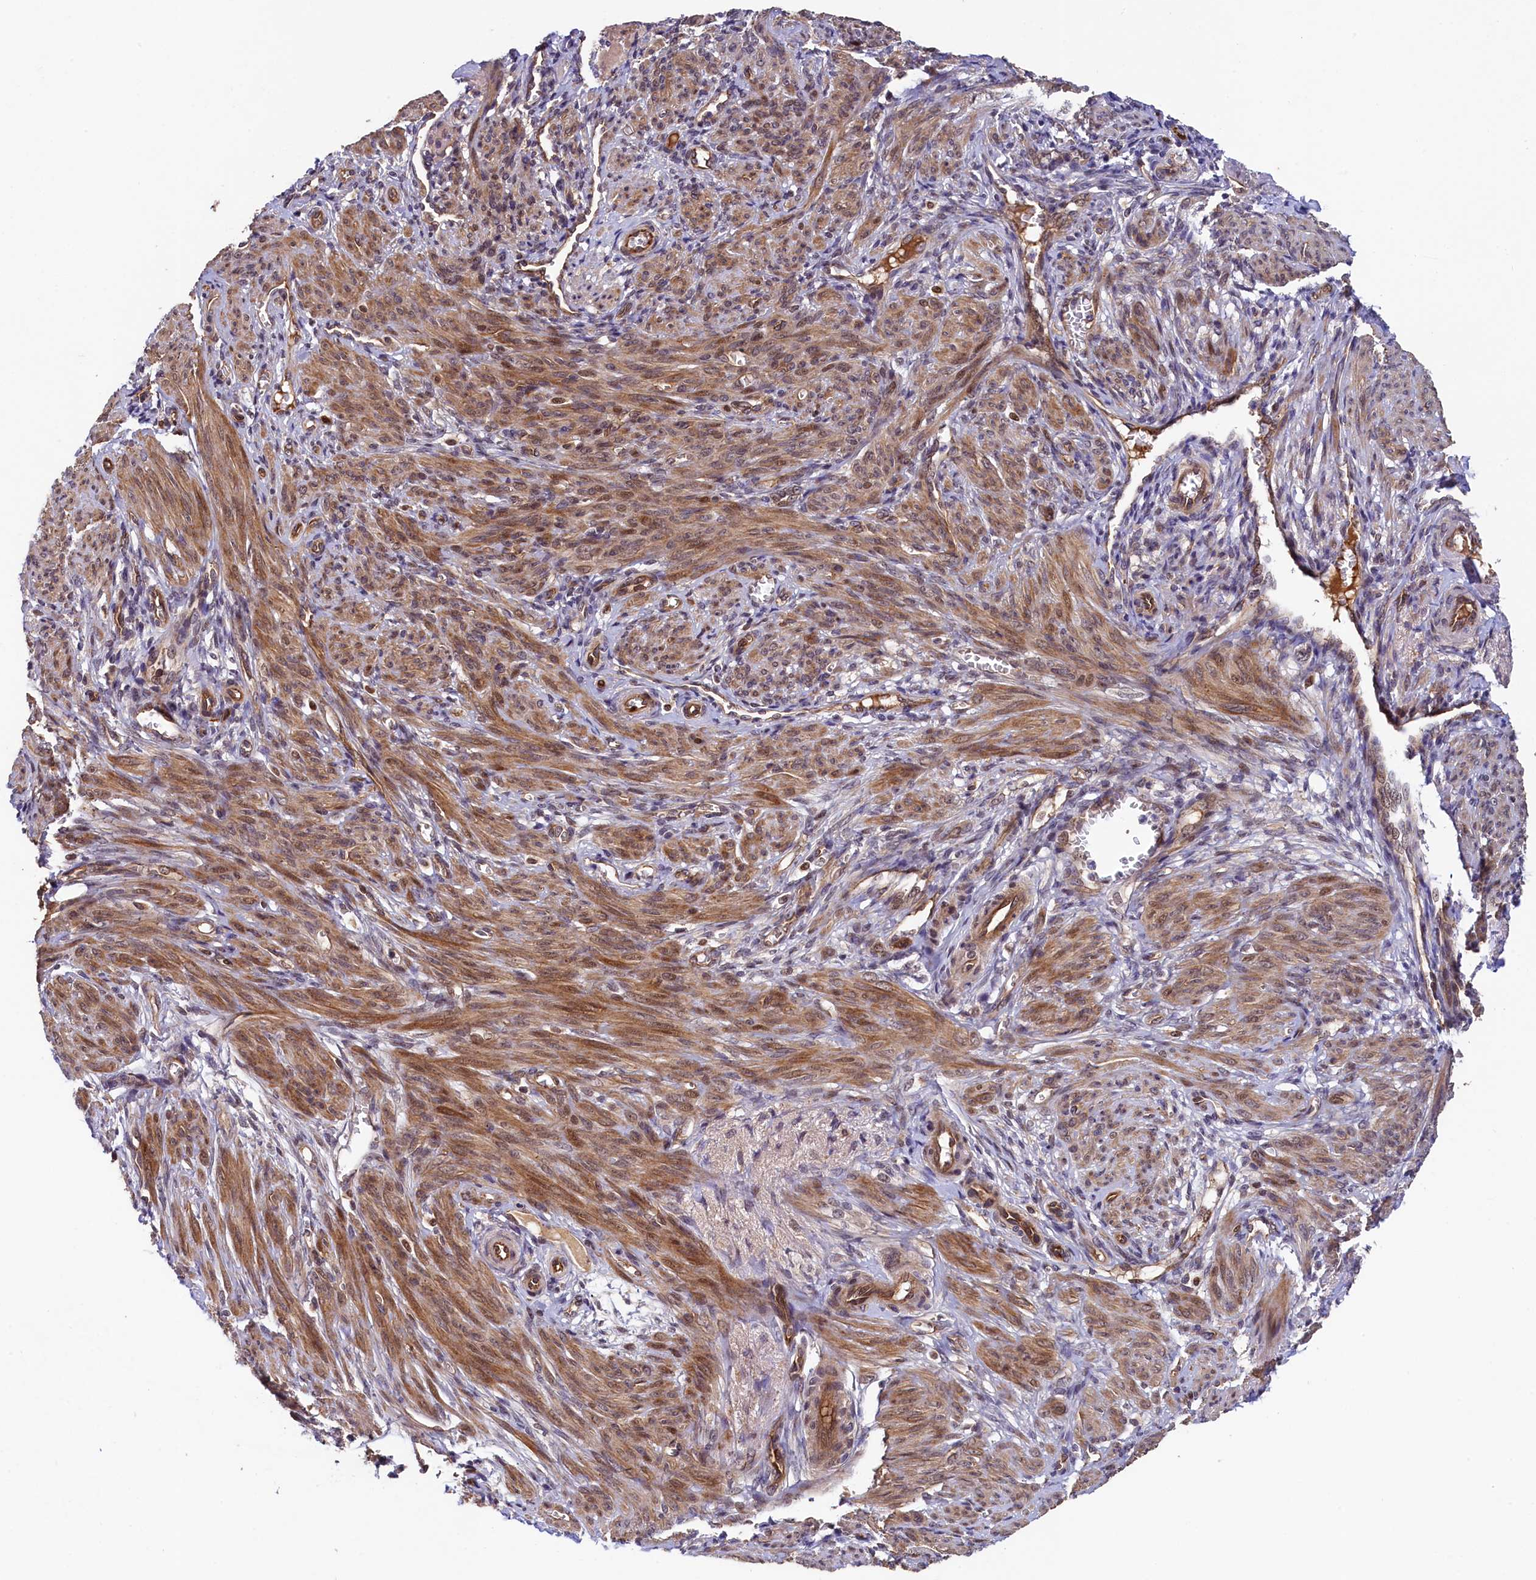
{"staining": {"intensity": "moderate", "quantity": "25%-75%", "location": "cytoplasmic/membranous"}, "tissue": "smooth muscle", "cell_type": "Smooth muscle cells", "image_type": "normal", "snomed": [{"axis": "morphology", "description": "Normal tissue, NOS"}, {"axis": "topography", "description": "Smooth muscle"}], "caption": "Smooth muscle cells display medium levels of moderate cytoplasmic/membranous positivity in approximately 25%-75% of cells in unremarkable human smooth muscle.", "gene": "ARL14EP", "patient": {"sex": "female", "age": 39}}